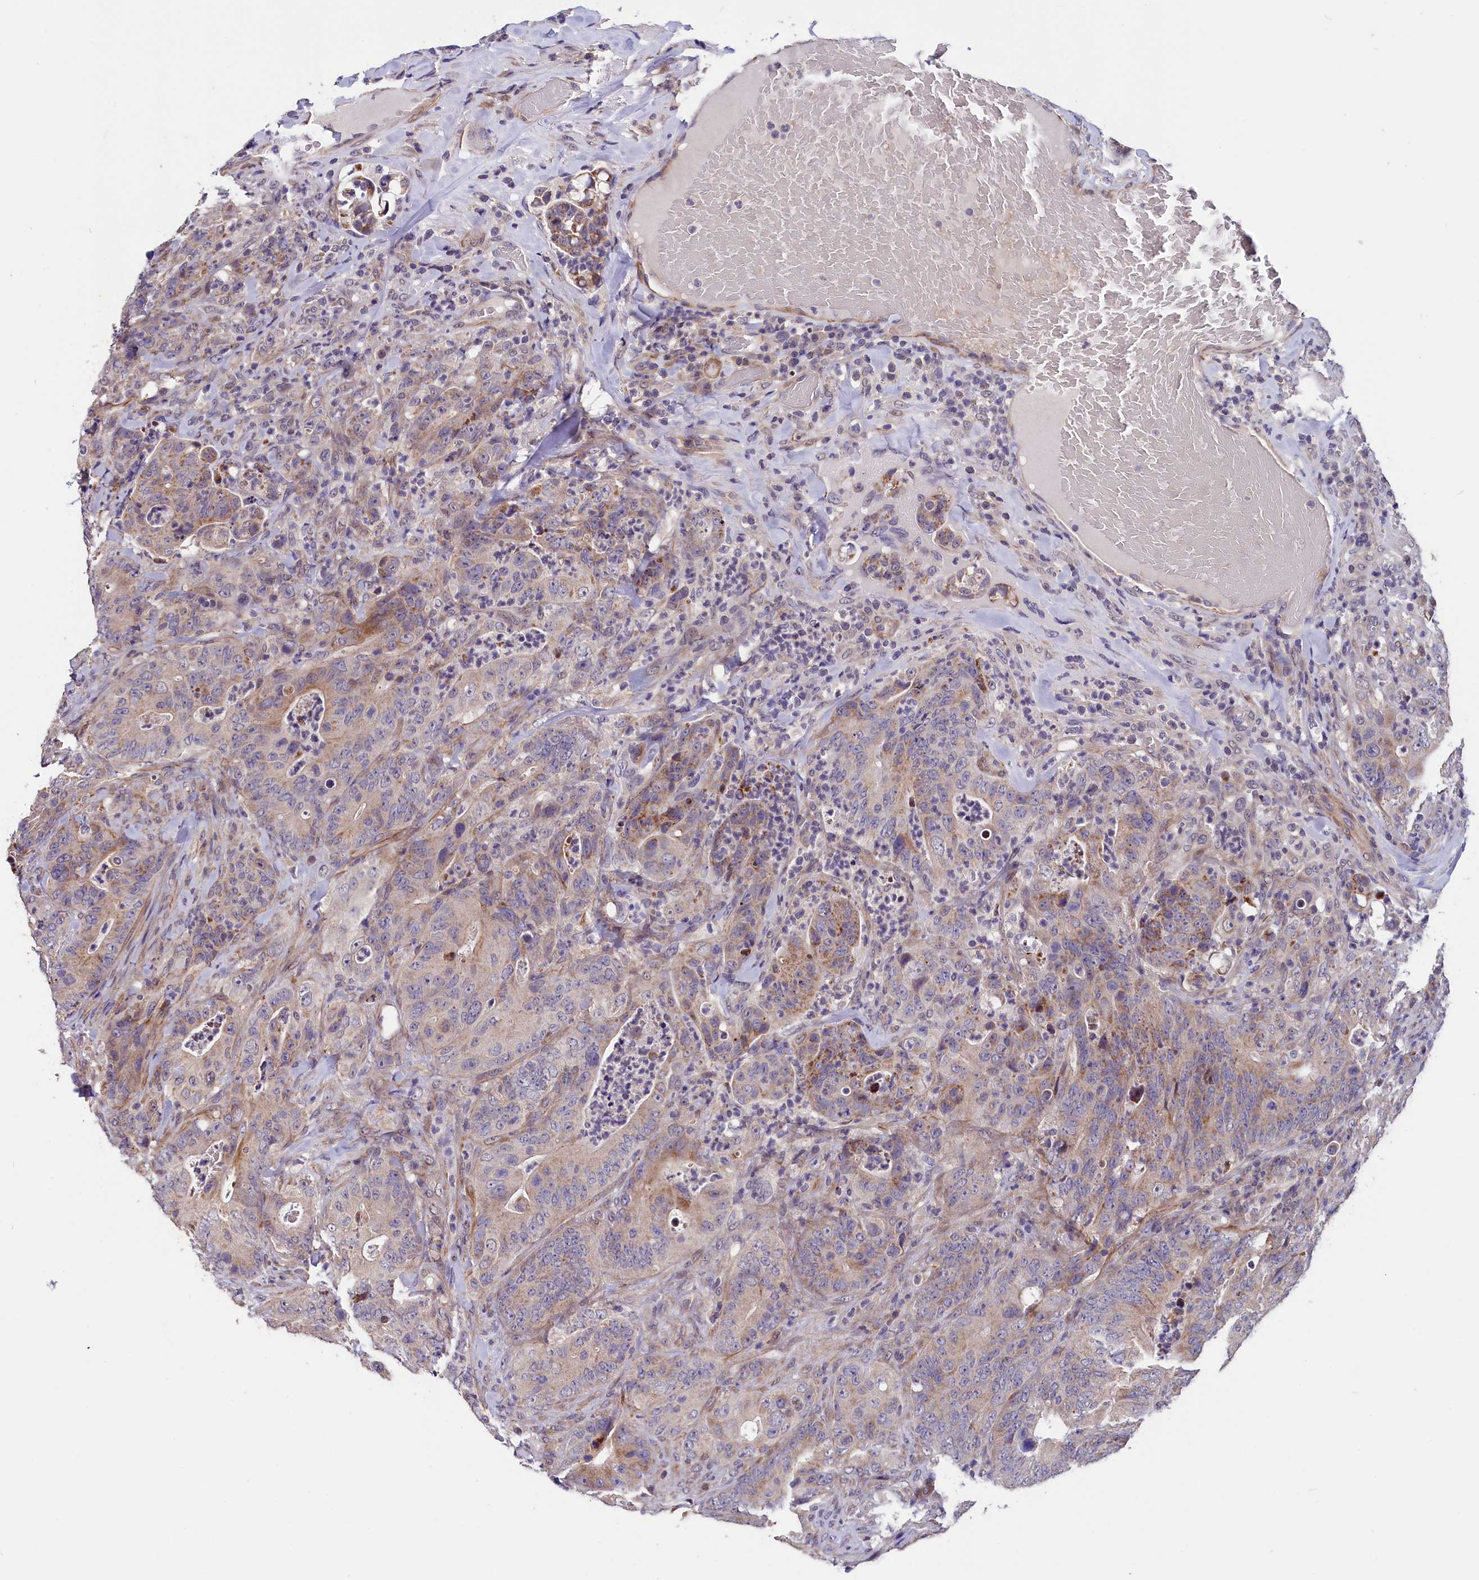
{"staining": {"intensity": "moderate", "quantity": ">75%", "location": "cytoplasmic/membranous"}, "tissue": "colorectal cancer", "cell_type": "Tumor cells", "image_type": "cancer", "snomed": [{"axis": "morphology", "description": "Normal tissue, NOS"}, {"axis": "topography", "description": "Colon"}], "caption": "Immunohistochemistry photomicrograph of neoplastic tissue: colorectal cancer stained using immunohistochemistry shows medium levels of moderate protein expression localized specifically in the cytoplasmic/membranous of tumor cells, appearing as a cytoplasmic/membranous brown color.", "gene": "SLC39A6", "patient": {"sex": "female", "age": 82}}